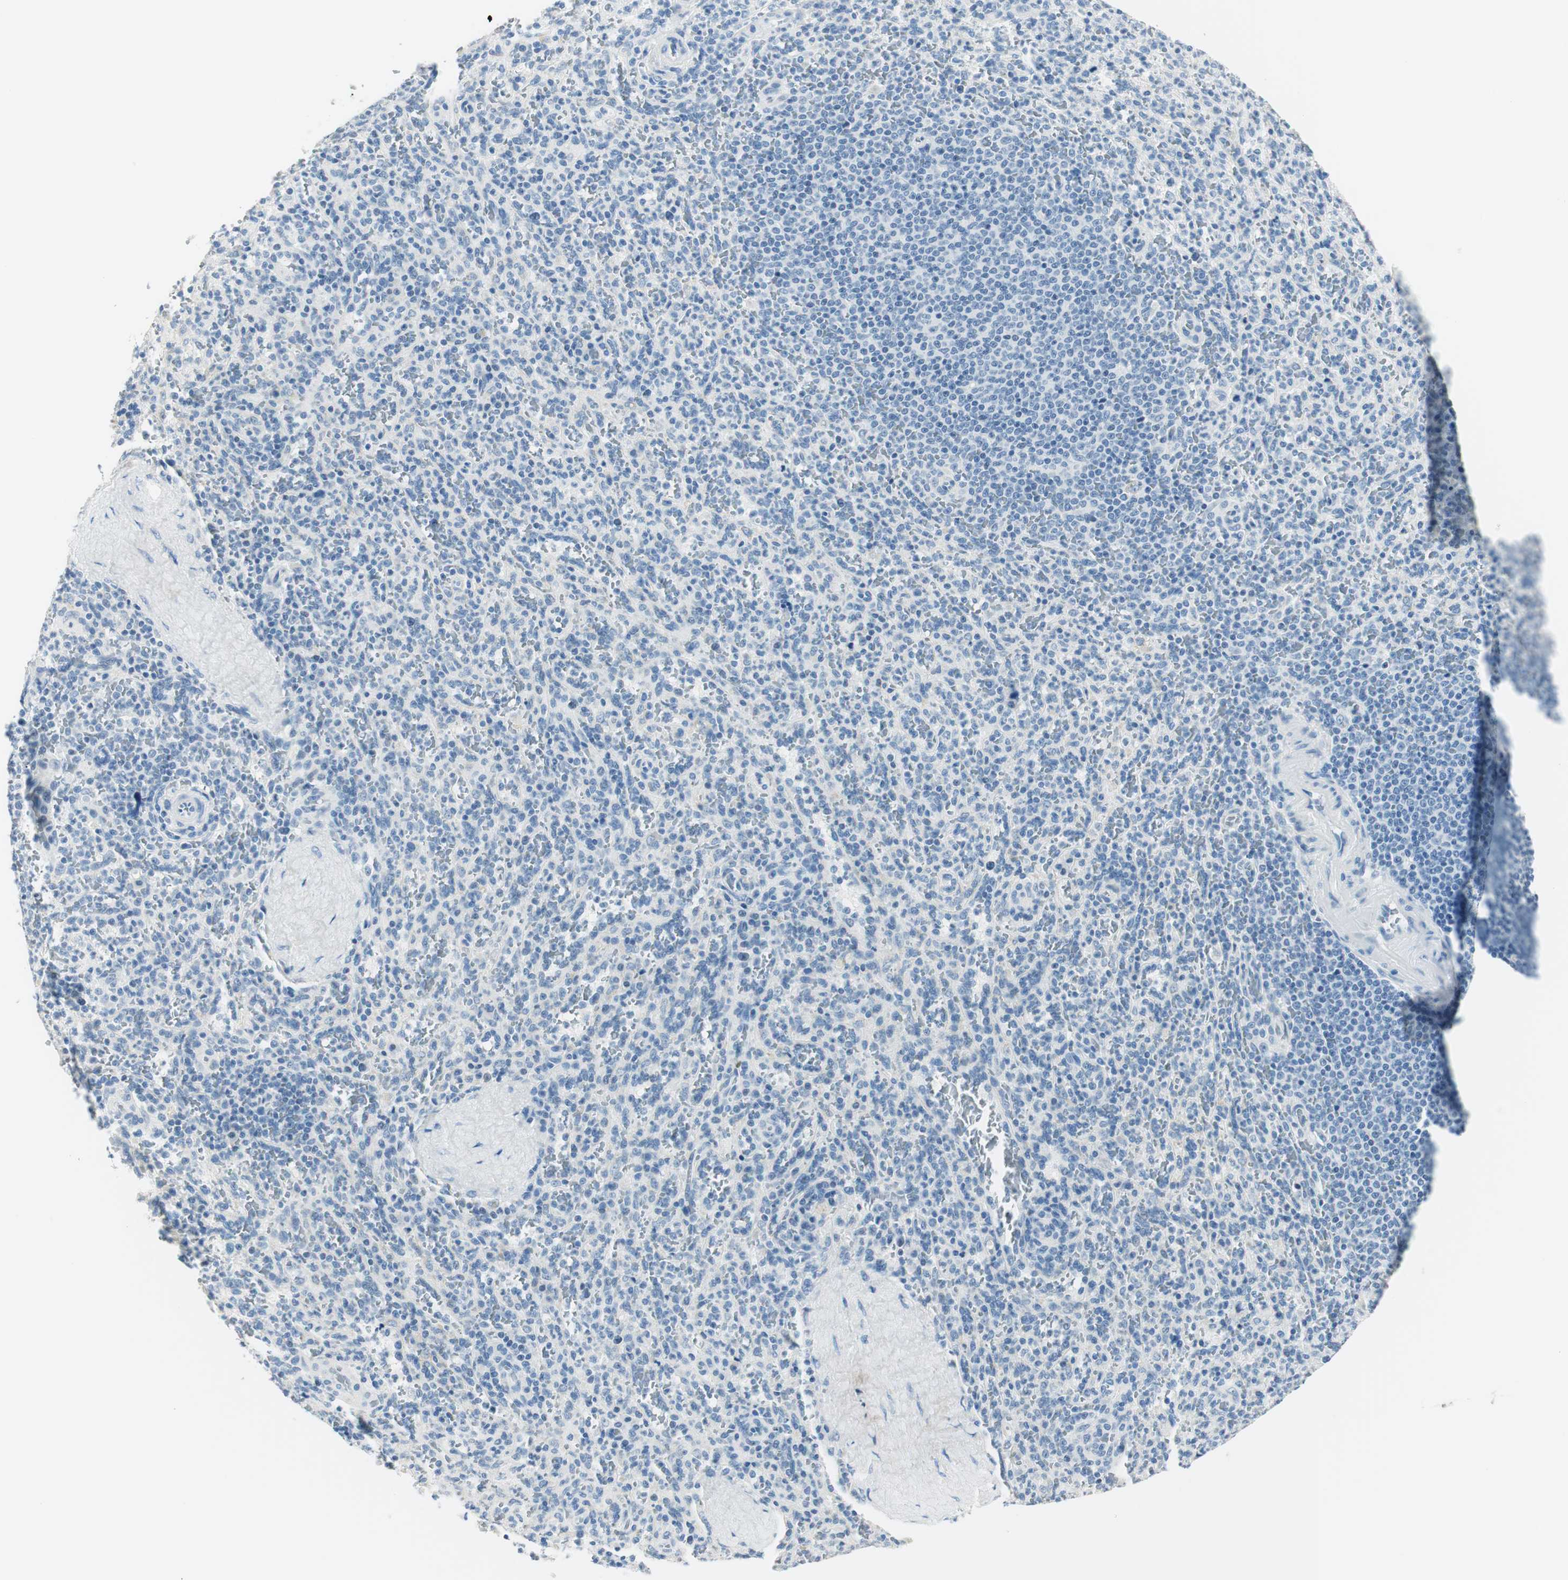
{"staining": {"intensity": "negative", "quantity": "none", "location": "none"}, "tissue": "spleen", "cell_type": "Cells in red pulp", "image_type": "normal", "snomed": [{"axis": "morphology", "description": "Normal tissue, NOS"}, {"axis": "topography", "description": "Spleen"}], "caption": "Spleen stained for a protein using immunohistochemistry (IHC) demonstrates no positivity cells in red pulp.", "gene": "HOXB13", "patient": {"sex": "male", "age": 36}}